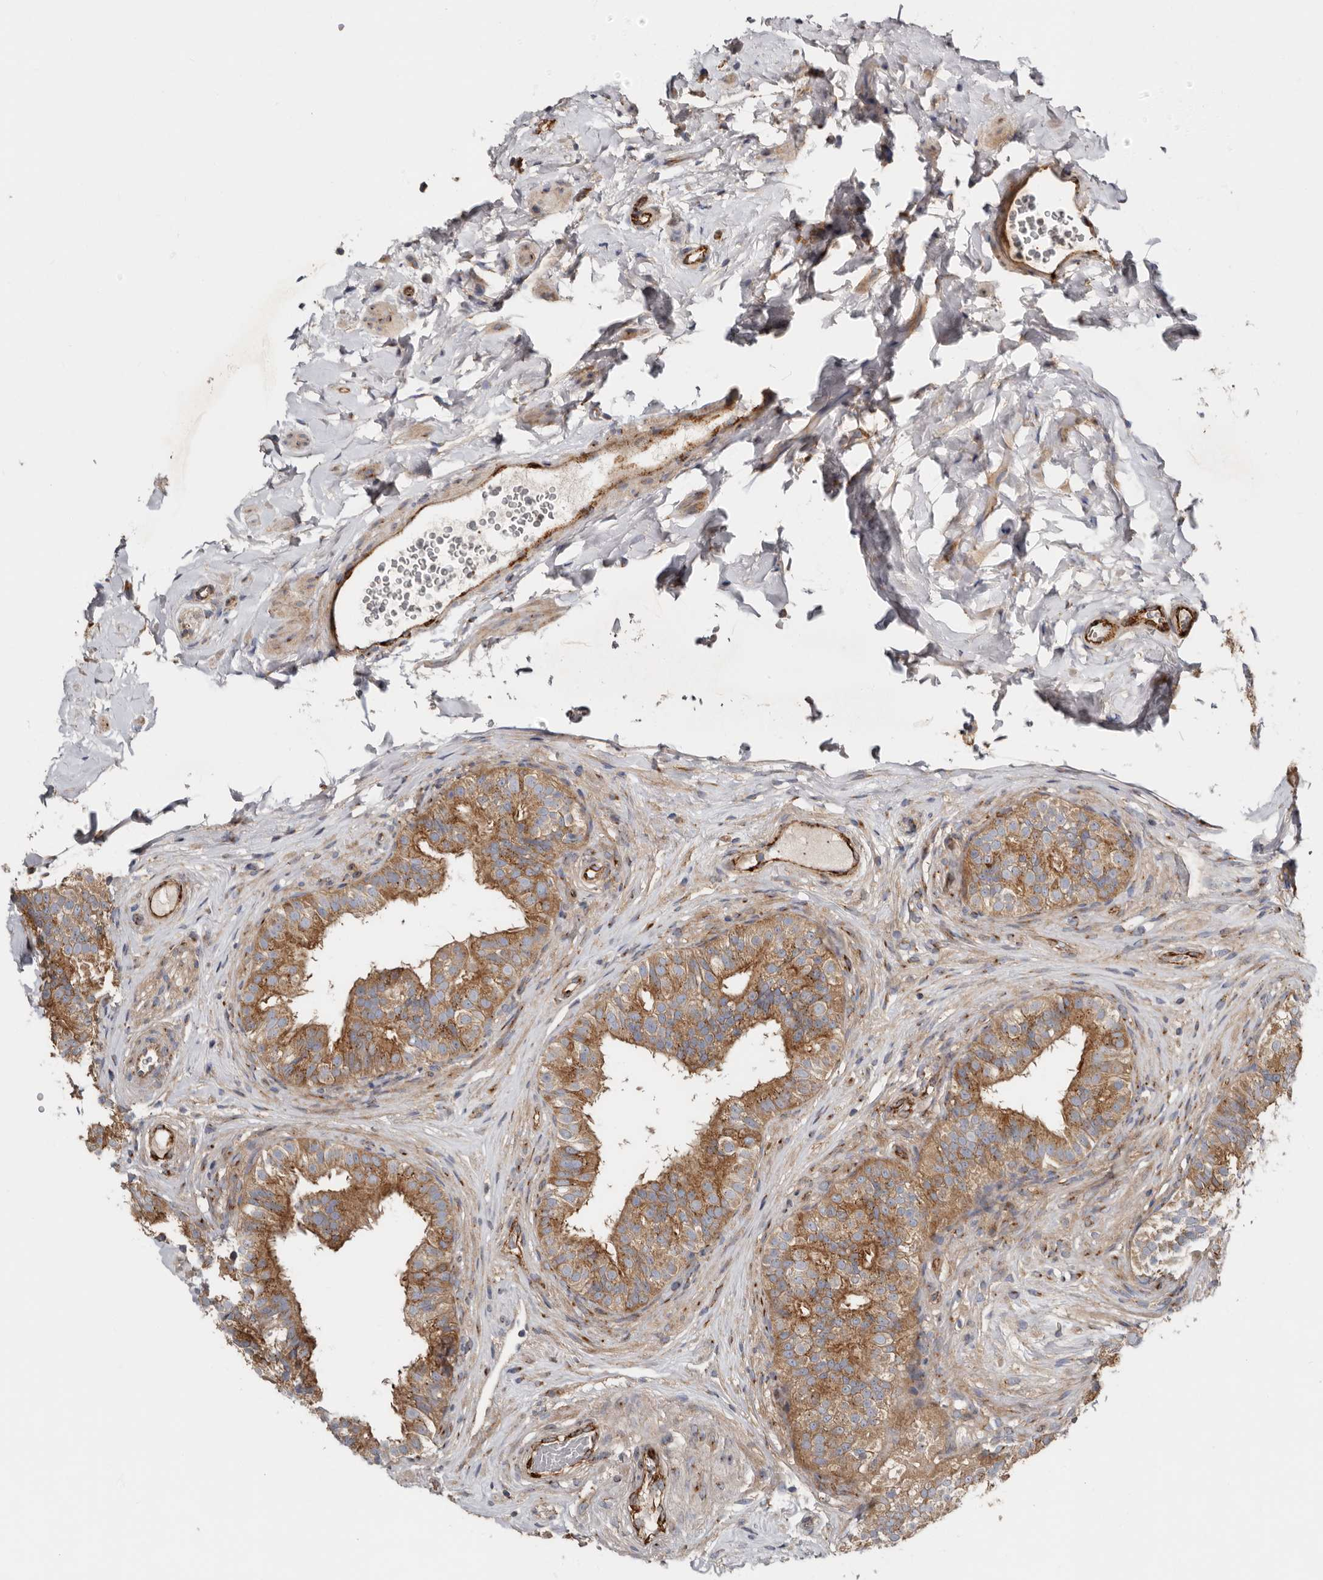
{"staining": {"intensity": "strong", "quantity": ">75%", "location": "cytoplasmic/membranous"}, "tissue": "epididymis", "cell_type": "Glandular cells", "image_type": "normal", "snomed": [{"axis": "morphology", "description": "Normal tissue, NOS"}, {"axis": "topography", "description": "Epididymis"}], "caption": "Protein positivity by immunohistochemistry reveals strong cytoplasmic/membranous staining in about >75% of glandular cells in benign epididymis. The staining is performed using DAB (3,3'-diaminobenzidine) brown chromogen to label protein expression. The nuclei are counter-stained blue using hematoxylin.", "gene": "LUZP1", "patient": {"sex": "male", "age": 49}}